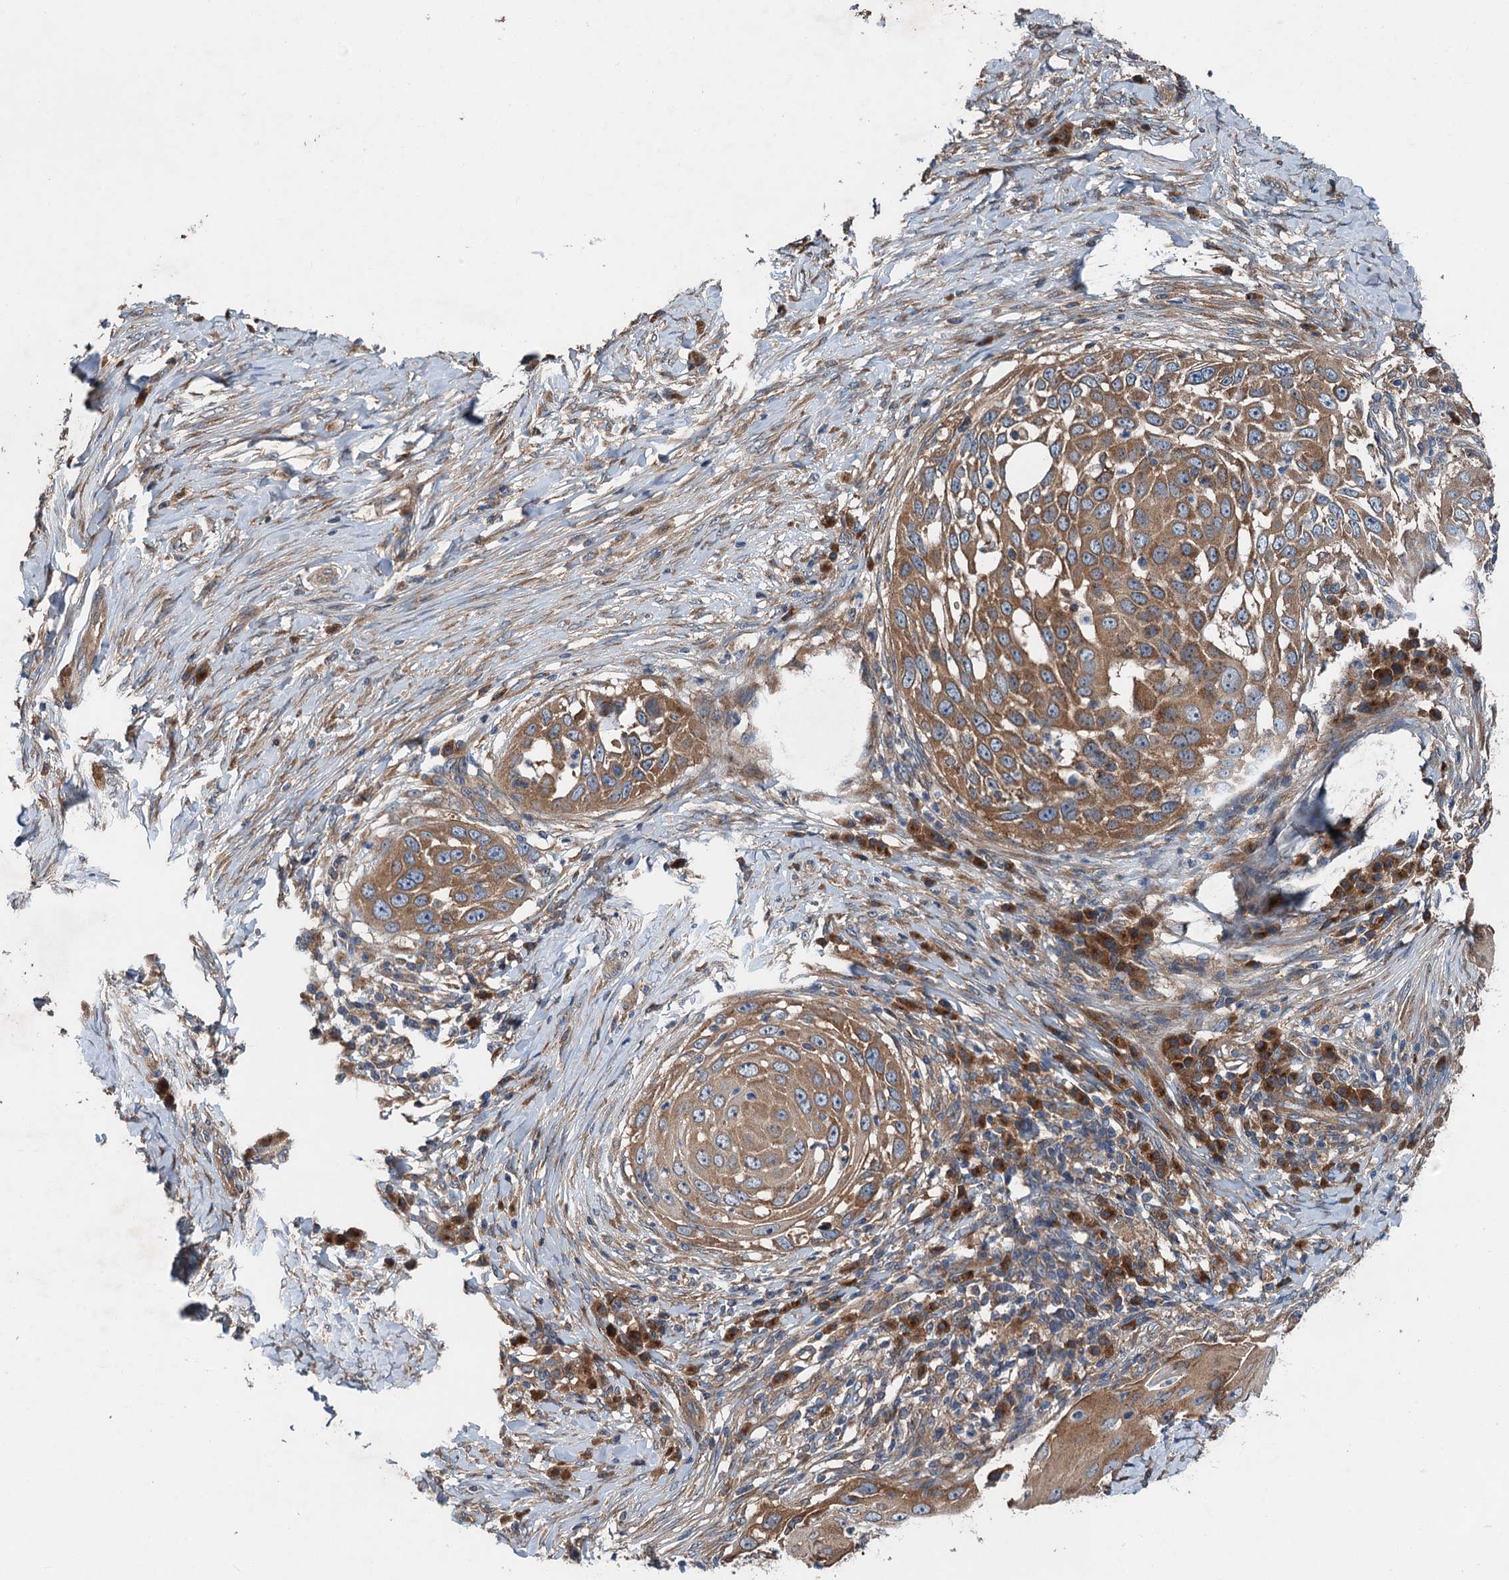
{"staining": {"intensity": "moderate", "quantity": ">75%", "location": "cytoplasmic/membranous"}, "tissue": "skin cancer", "cell_type": "Tumor cells", "image_type": "cancer", "snomed": [{"axis": "morphology", "description": "Squamous cell carcinoma, NOS"}, {"axis": "topography", "description": "Skin"}], "caption": "Squamous cell carcinoma (skin) stained for a protein (brown) shows moderate cytoplasmic/membranous positive expression in approximately >75% of tumor cells.", "gene": "COG3", "patient": {"sex": "female", "age": 44}}